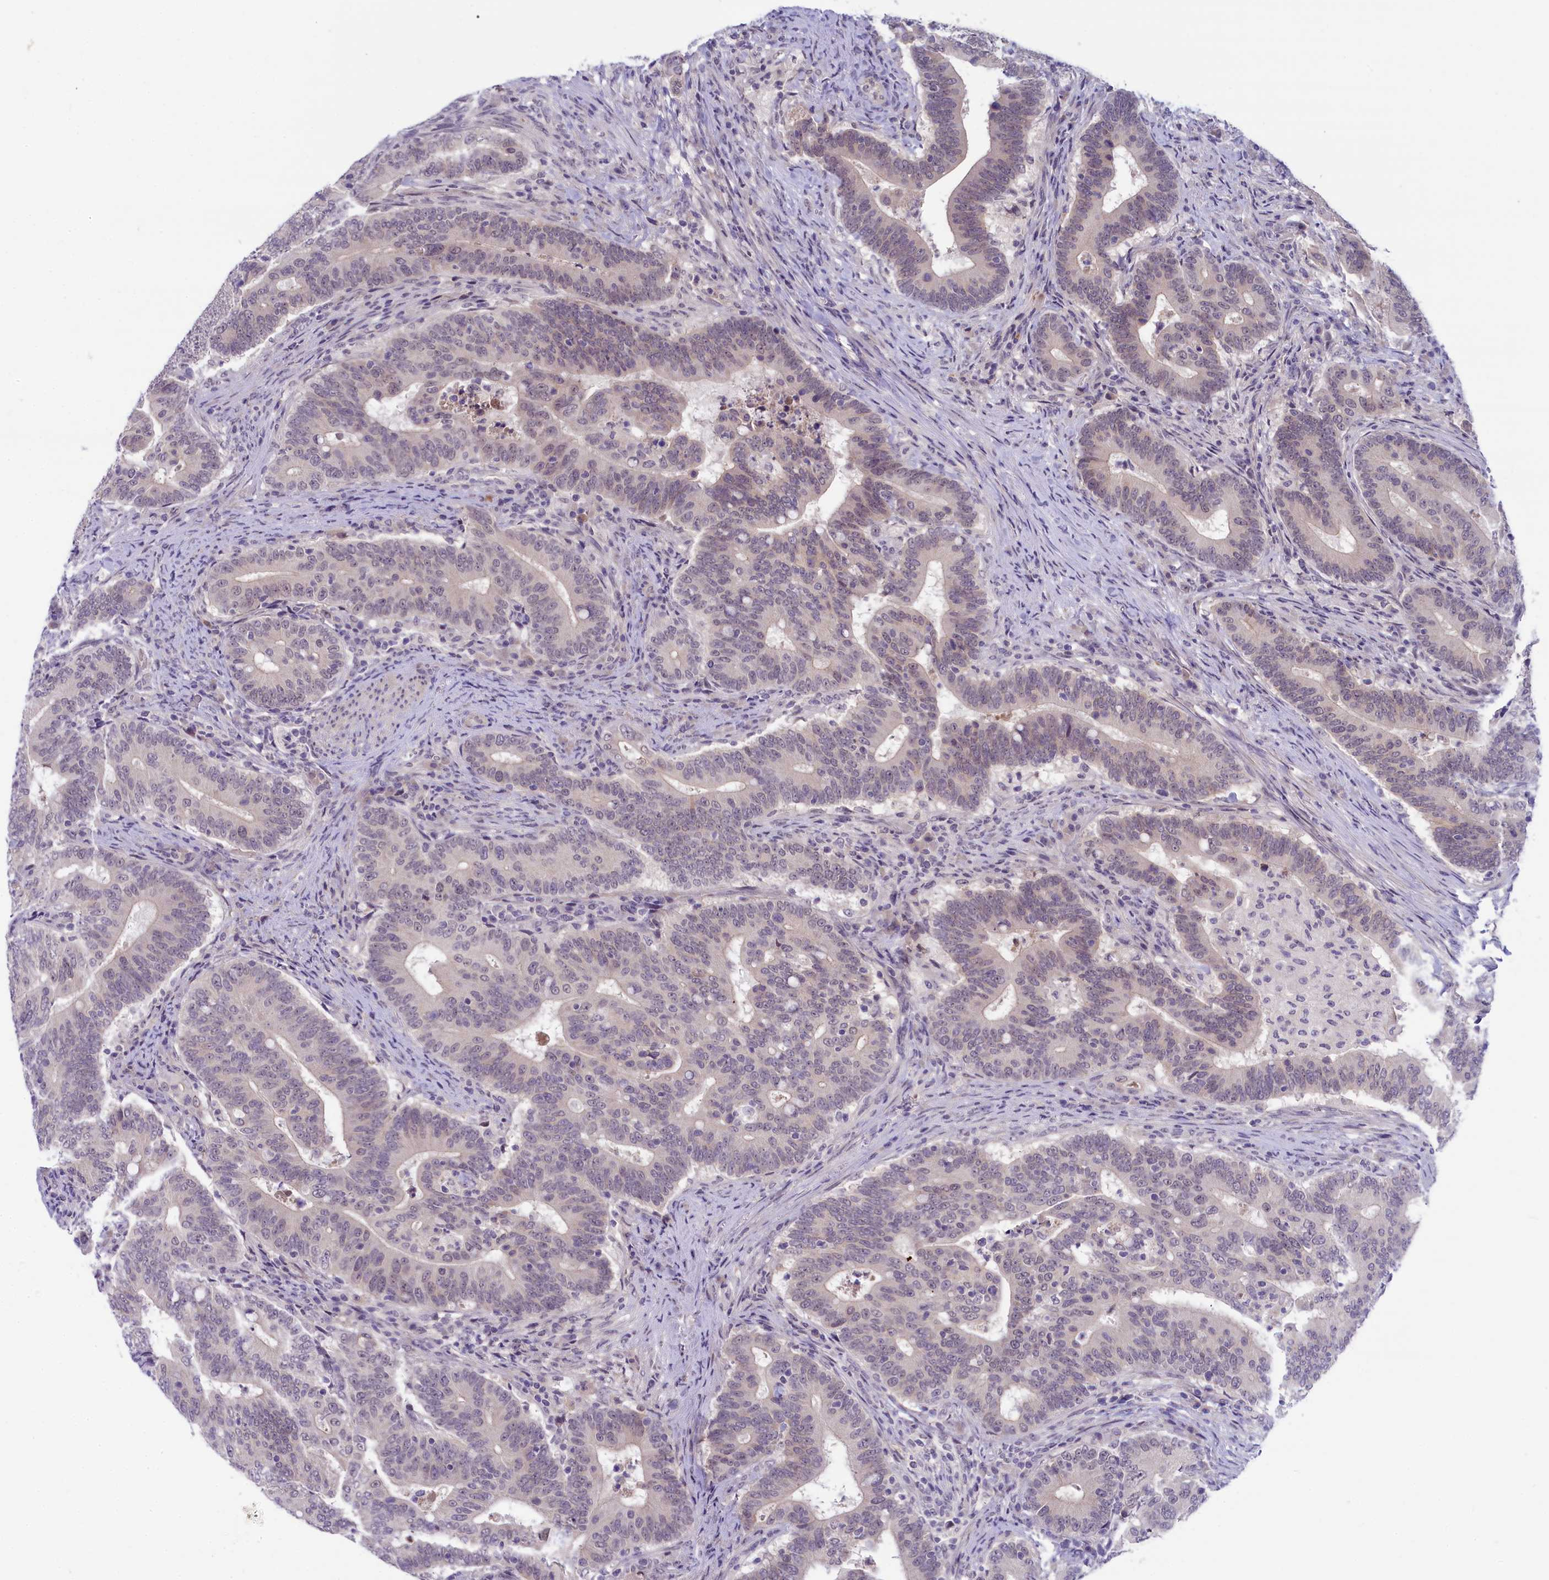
{"staining": {"intensity": "weak", "quantity": "<25%", "location": "nuclear"}, "tissue": "colorectal cancer", "cell_type": "Tumor cells", "image_type": "cancer", "snomed": [{"axis": "morphology", "description": "Adenocarcinoma, NOS"}, {"axis": "topography", "description": "Colon"}], "caption": "This is an IHC histopathology image of human colorectal cancer. There is no staining in tumor cells.", "gene": "CRAMP1", "patient": {"sex": "female", "age": 66}}